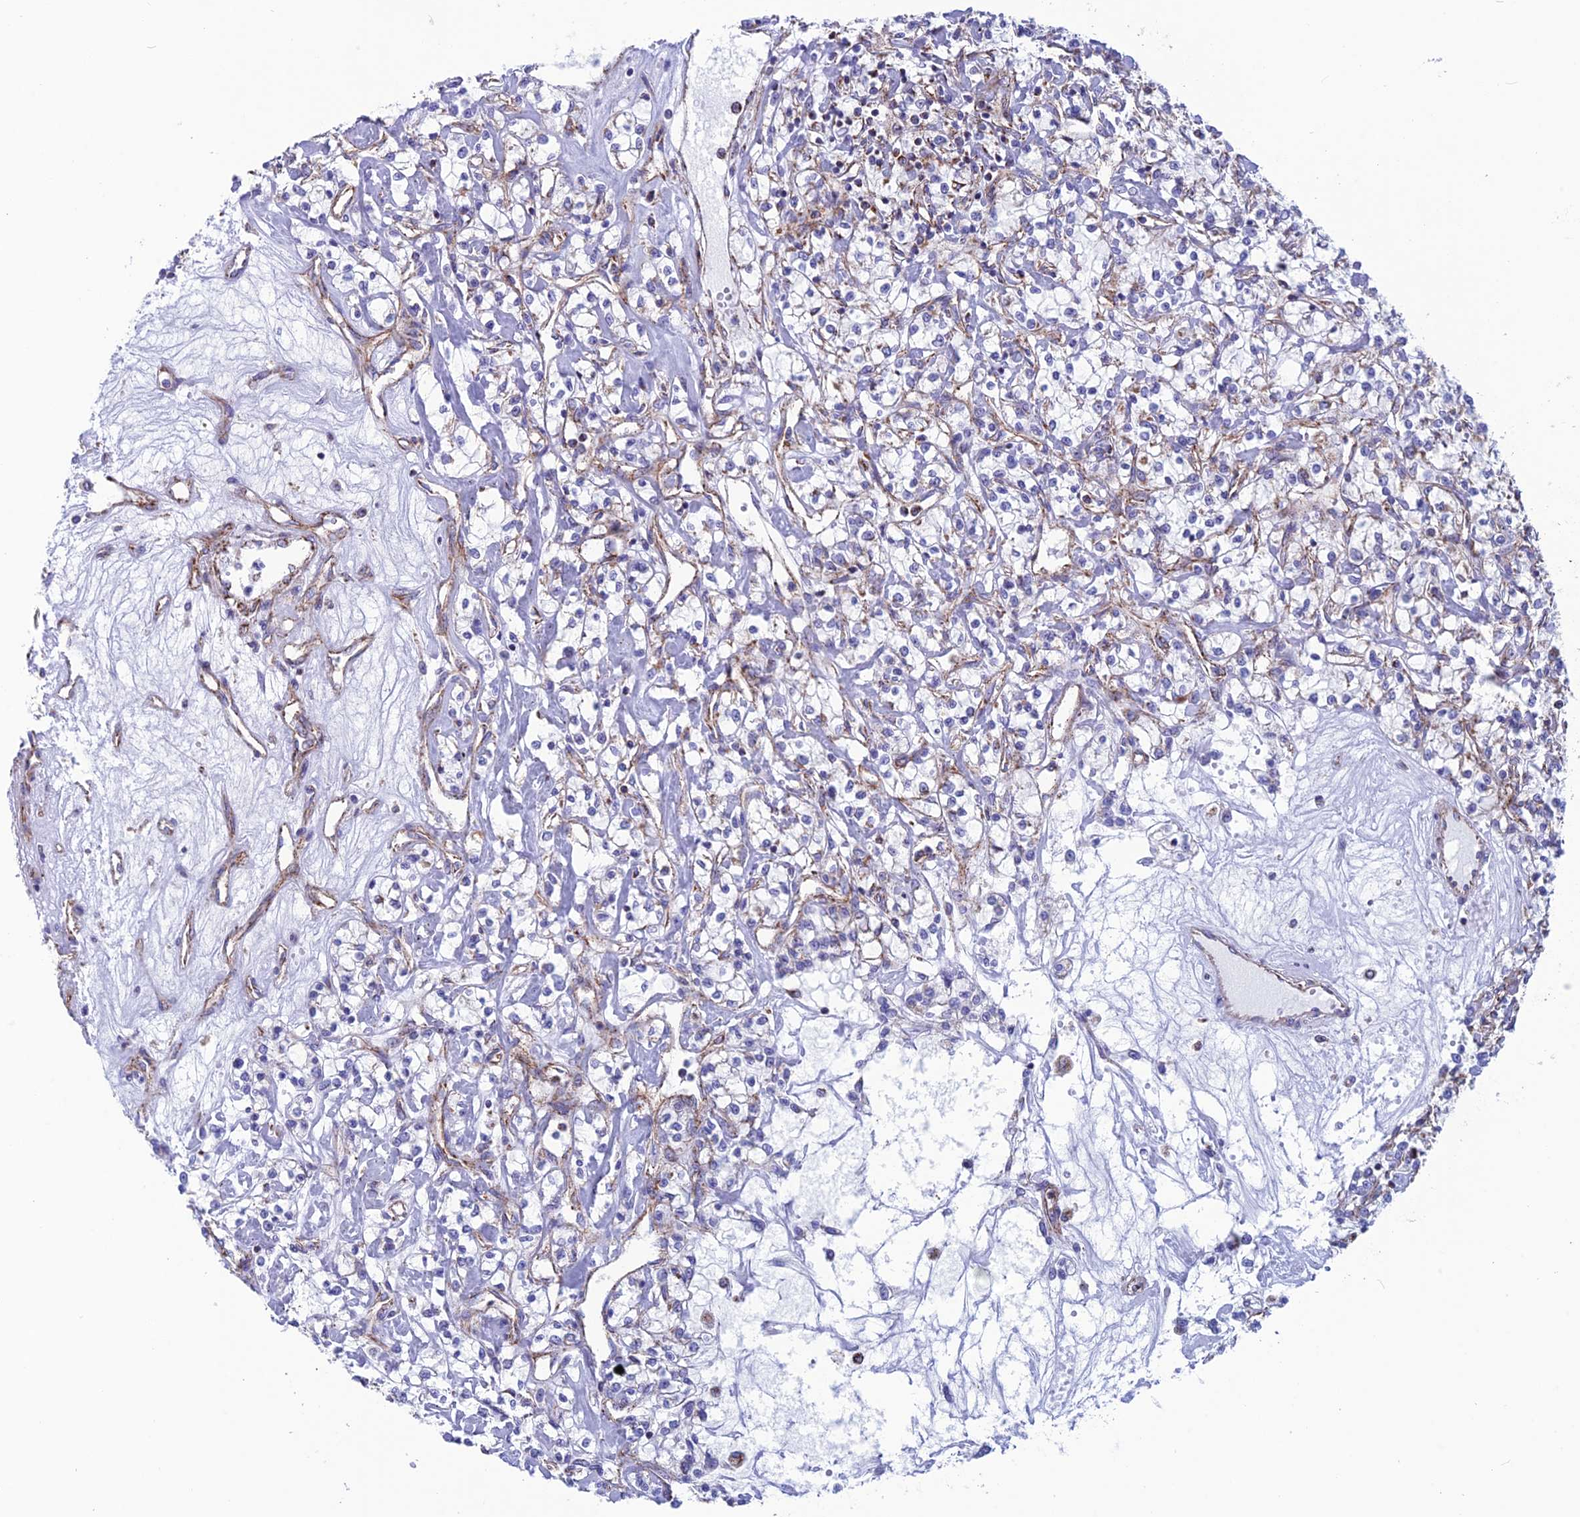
{"staining": {"intensity": "moderate", "quantity": "25%-75%", "location": "cytoplasmic/membranous"}, "tissue": "renal cancer", "cell_type": "Tumor cells", "image_type": "cancer", "snomed": [{"axis": "morphology", "description": "Adenocarcinoma, NOS"}, {"axis": "topography", "description": "Kidney"}], "caption": "Protein analysis of renal adenocarcinoma tissue shows moderate cytoplasmic/membranous staining in about 25%-75% of tumor cells.", "gene": "MRPS18B", "patient": {"sex": "female", "age": 59}}